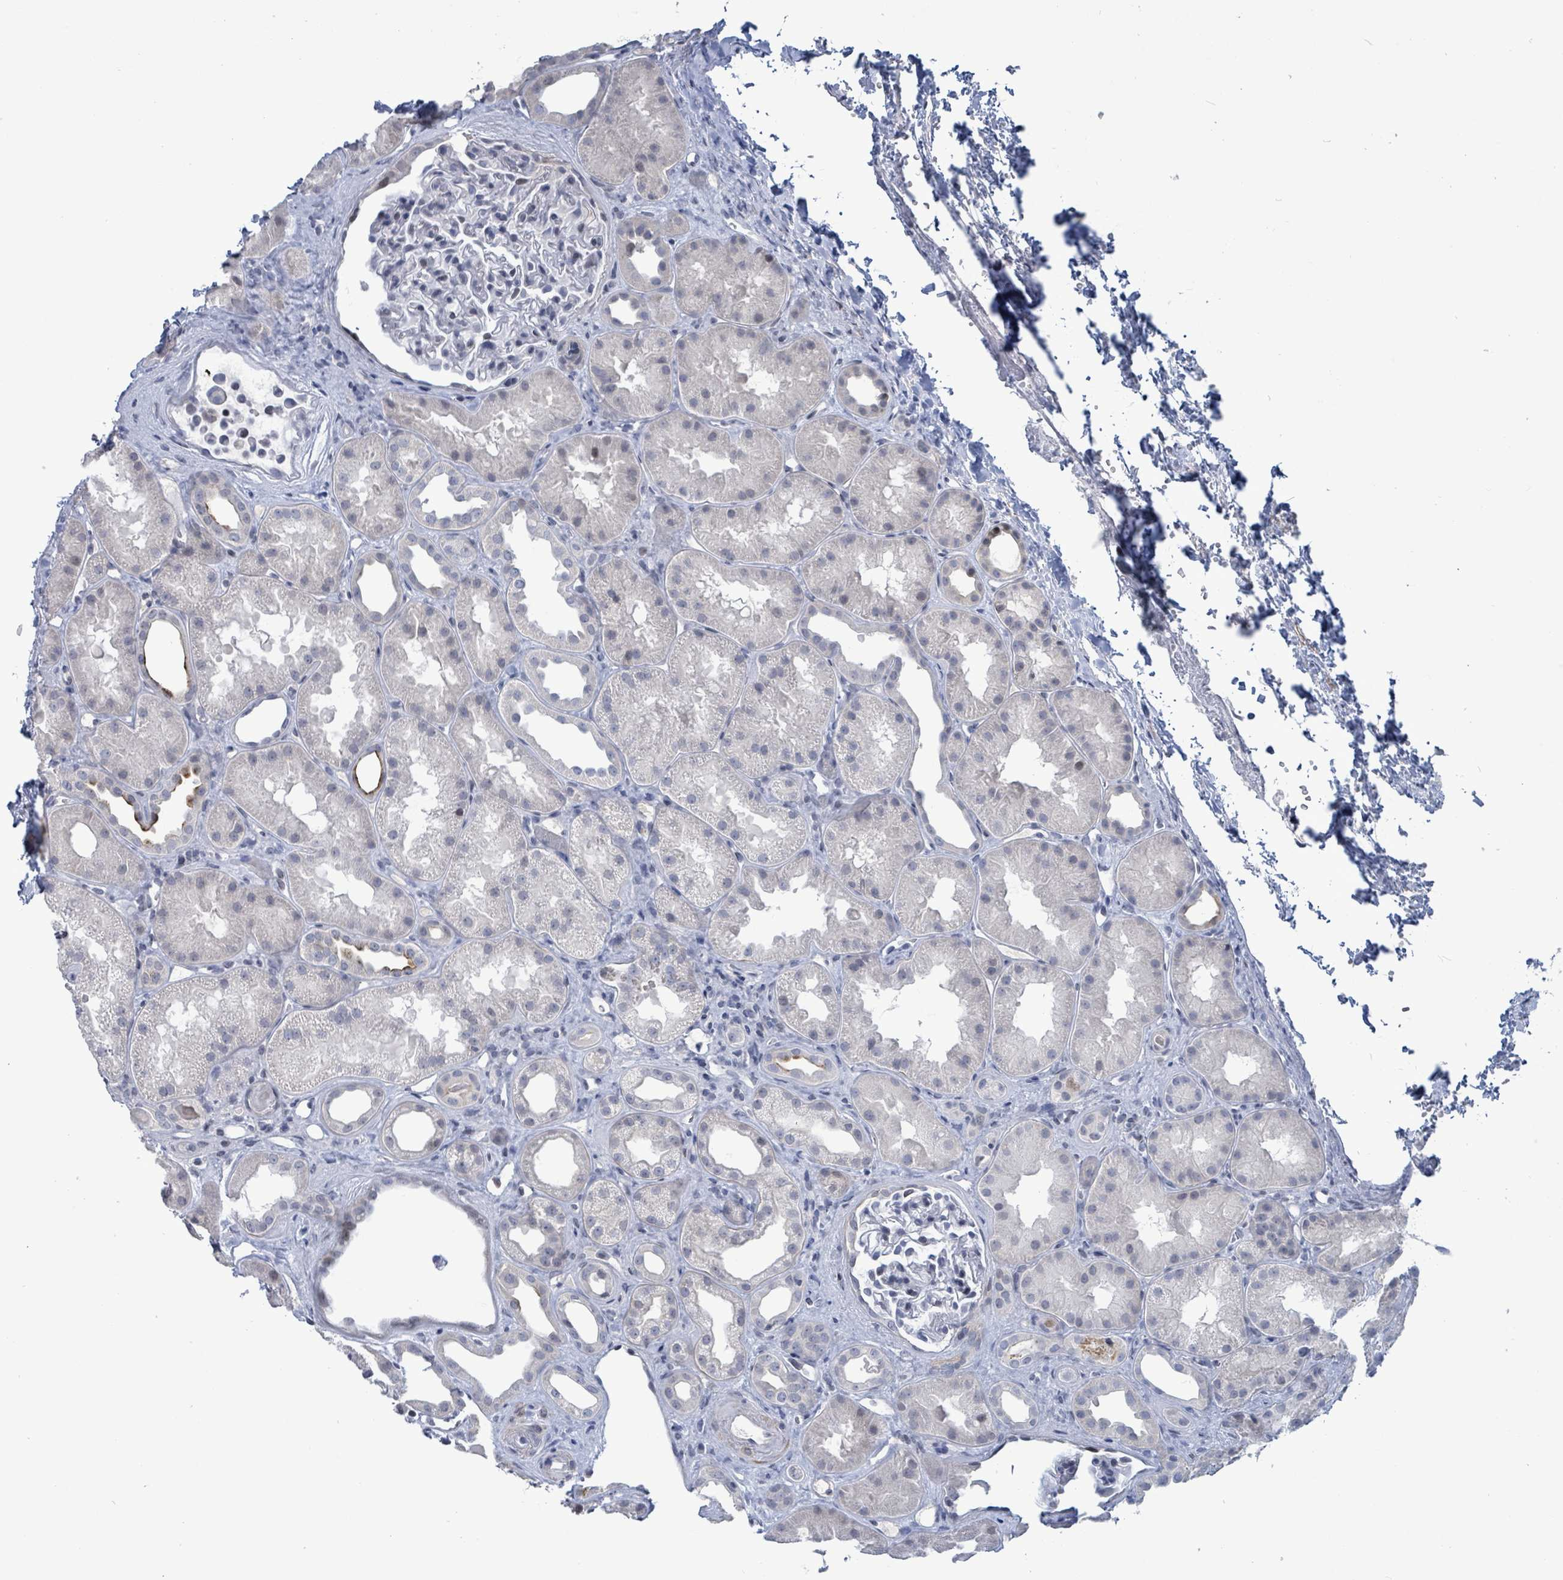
{"staining": {"intensity": "negative", "quantity": "none", "location": "none"}, "tissue": "kidney", "cell_type": "Cells in glomeruli", "image_type": "normal", "snomed": [{"axis": "morphology", "description": "Normal tissue, NOS"}, {"axis": "topography", "description": "Kidney"}], "caption": "The photomicrograph reveals no staining of cells in glomeruli in unremarkable kidney.", "gene": "NTN3", "patient": {"sex": "male", "age": 61}}